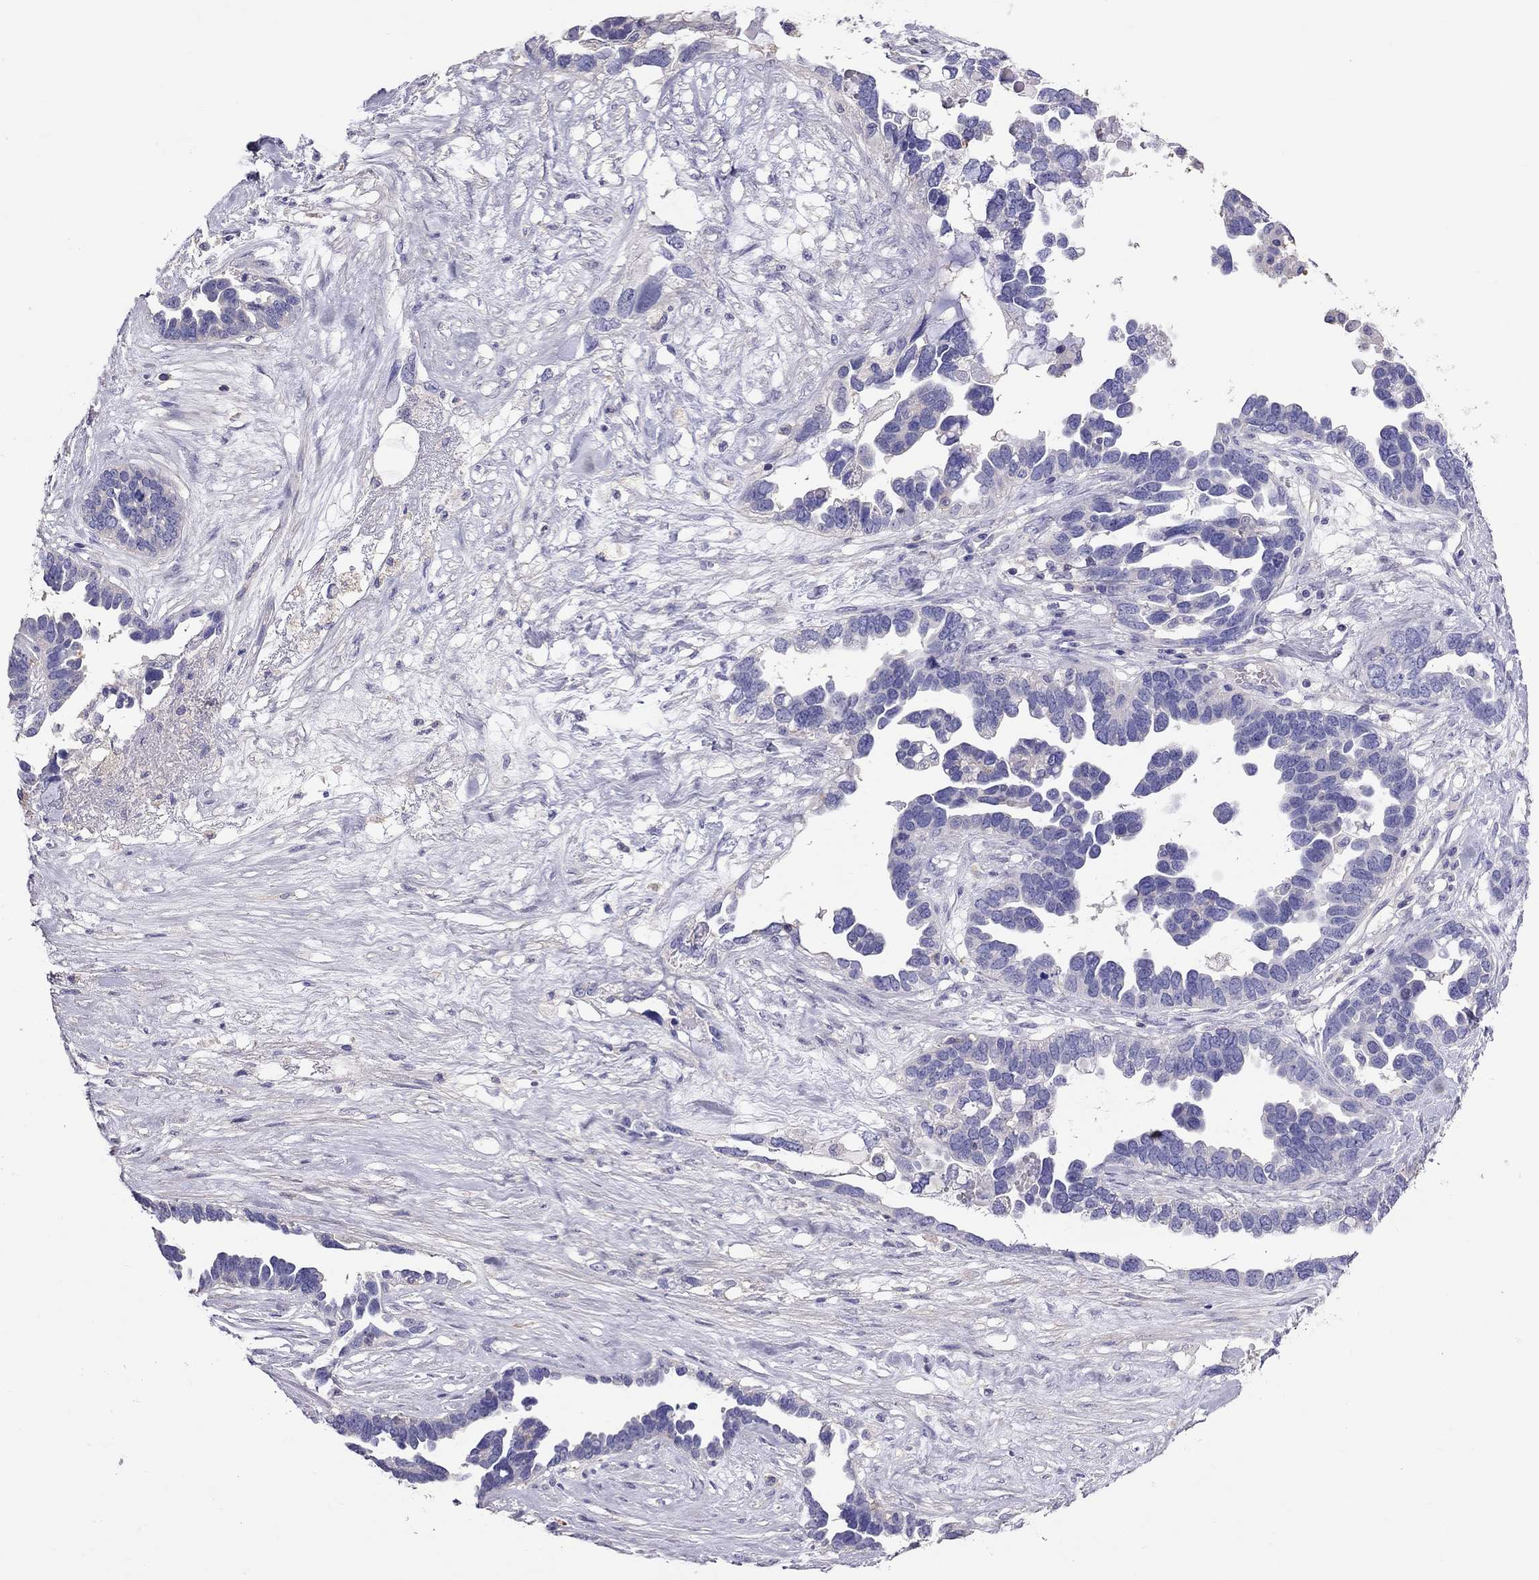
{"staining": {"intensity": "negative", "quantity": "none", "location": "none"}, "tissue": "ovarian cancer", "cell_type": "Tumor cells", "image_type": "cancer", "snomed": [{"axis": "morphology", "description": "Cystadenocarcinoma, serous, NOS"}, {"axis": "topography", "description": "Ovary"}], "caption": "A micrograph of human ovarian serous cystadenocarcinoma is negative for staining in tumor cells. The staining is performed using DAB brown chromogen with nuclei counter-stained in using hematoxylin.", "gene": "TEX22", "patient": {"sex": "female", "age": 54}}